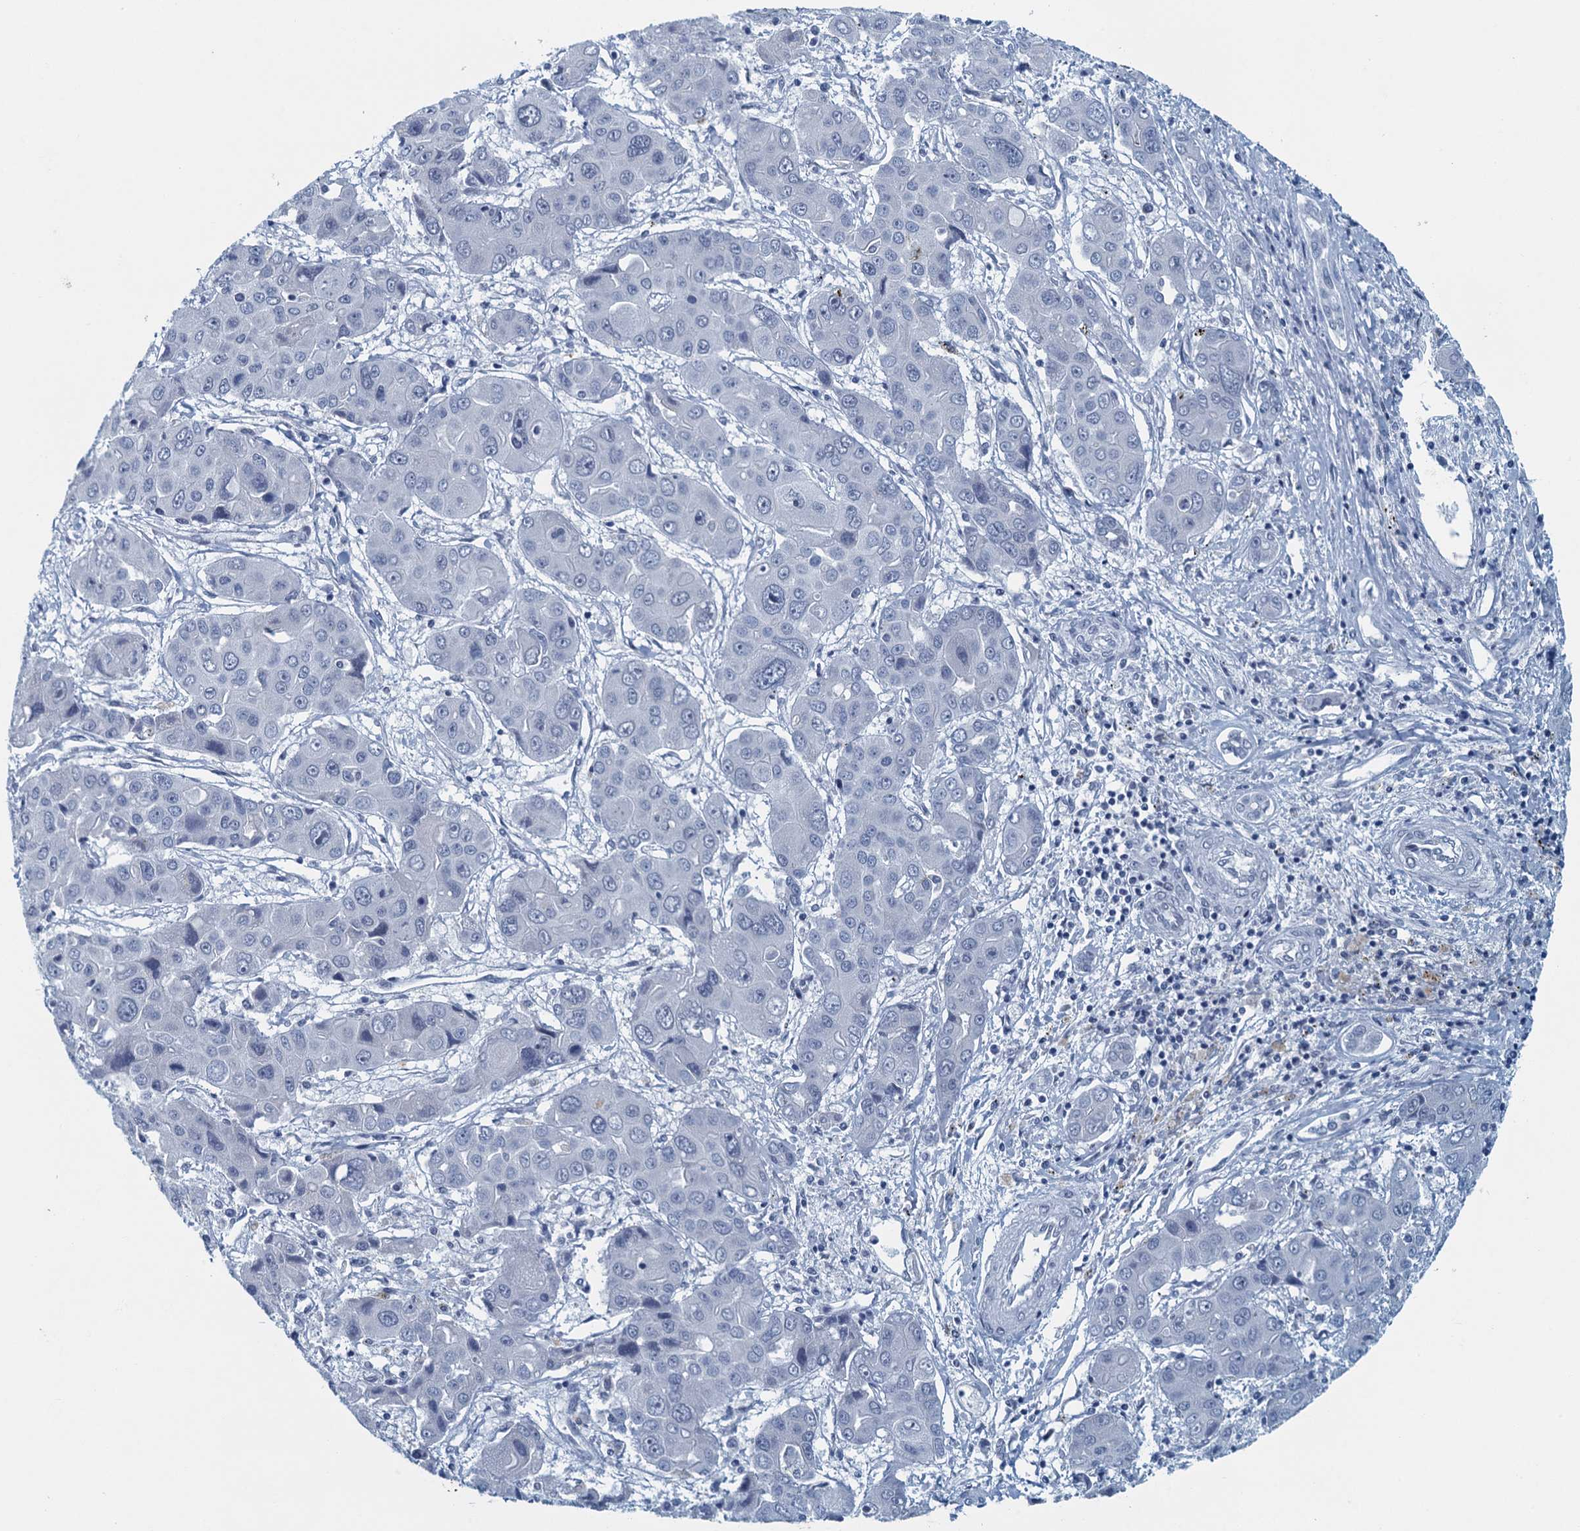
{"staining": {"intensity": "negative", "quantity": "none", "location": "none"}, "tissue": "liver cancer", "cell_type": "Tumor cells", "image_type": "cancer", "snomed": [{"axis": "morphology", "description": "Cholangiocarcinoma"}, {"axis": "topography", "description": "Liver"}], "caption": "There is no significant expression in tumor cells of liver cancer (cholangiocarcinoma).", "gene": "ENSG00000131152", "patient": {"sex": "male", "age": 67}}